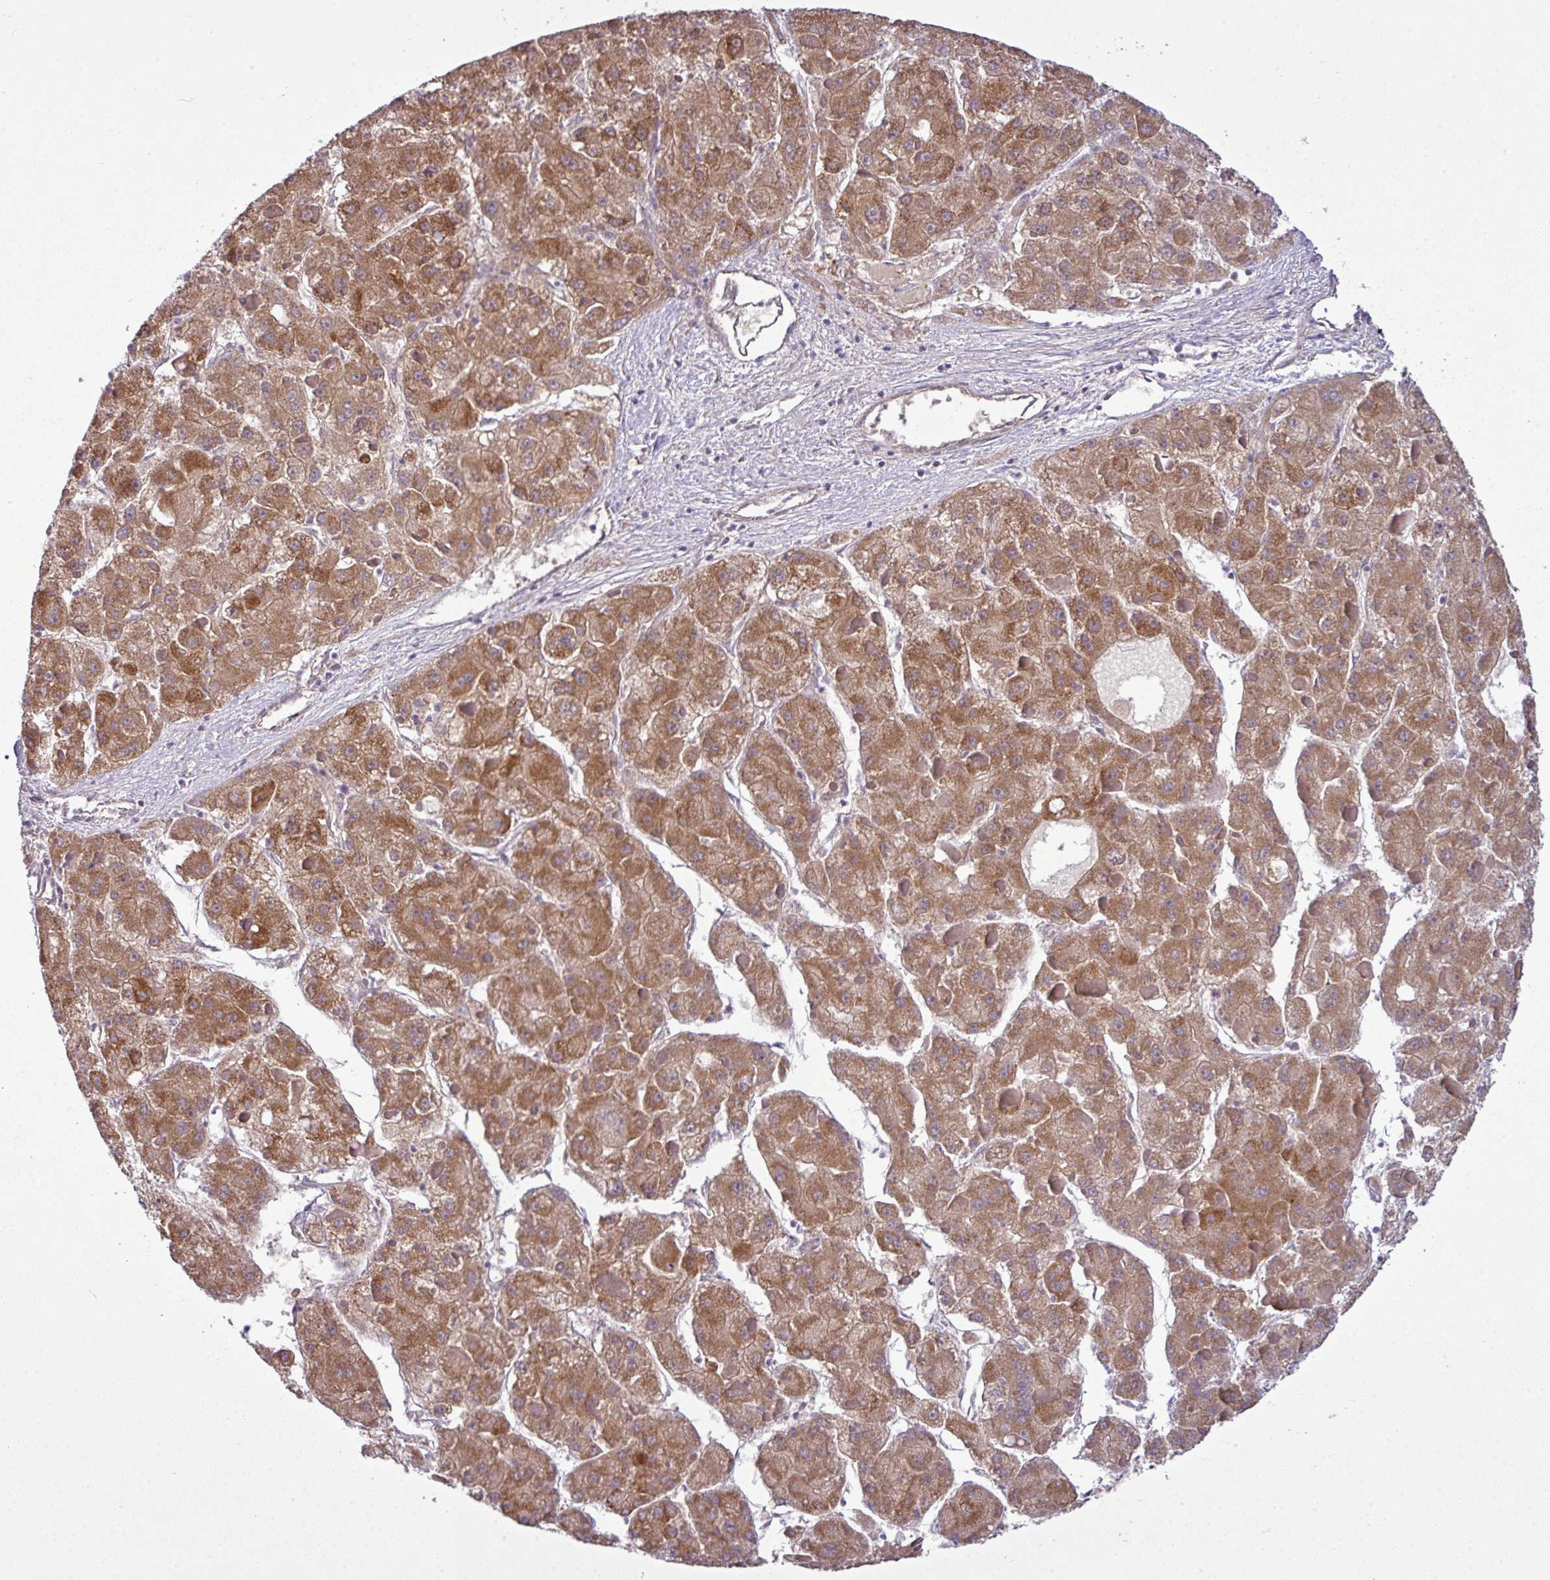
{"staining": {"intensity": "strong", "quantity": ">75%", "location": "cytoplasmic/membranous"}, "tissue": "liver cancer", "cell_type": "Tumor cells", "image_type": "cancer", "snomed": [{"axis": "morphology", "description": "Carcinoma, Hepatocellular, NOS"}, {"axis": "topography", "description": "Liver"}], "caption": "A high amount of strong cytoplasmic/membranous positivity is seen in about >75% of tumor cells in liver hepatocellular carcinoma tissue.", "gene": "ZNF217", "patient": {"sex": "female", "age": 73}}